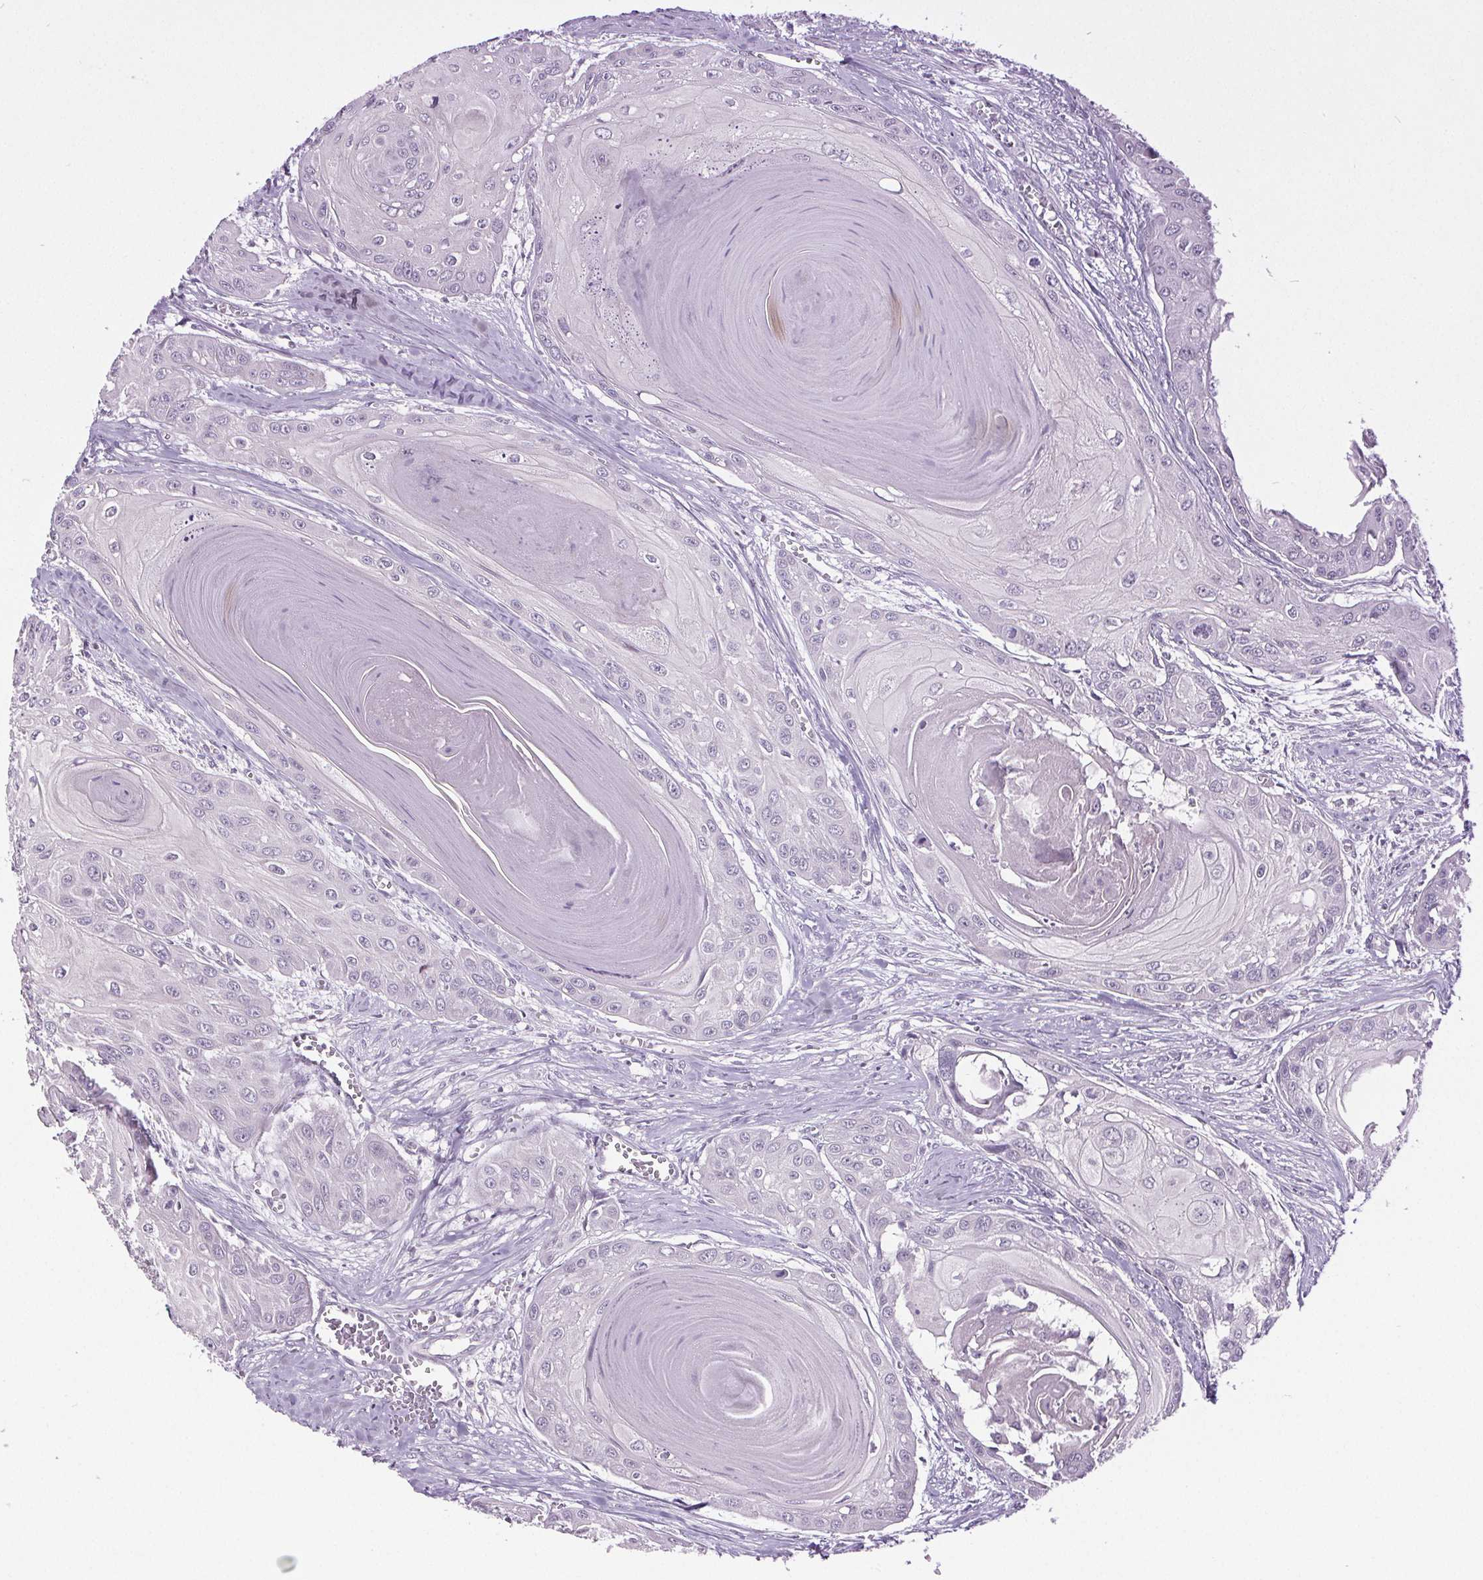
{"staining": {"intensity": "negative", "quantity": "none", "location": "none"}, "tissue": "head and neck cancer", "cell_type": "Tumor cells", "image_type": "cancer", "snomed": [{"axis": "morphology", "description": "Squamous cell carcinoma, NOS"}, {"axis": "topography", "description": "Oral tissue"}, {"axis": "topography", "description": "Head-Neck"}], "caption": "Tumor cells show no significant expression in head and neck cancer (squamous cell carcinoma).", "gene": "SNRNP35", "patient": {"sex": "male", "age": 71}}